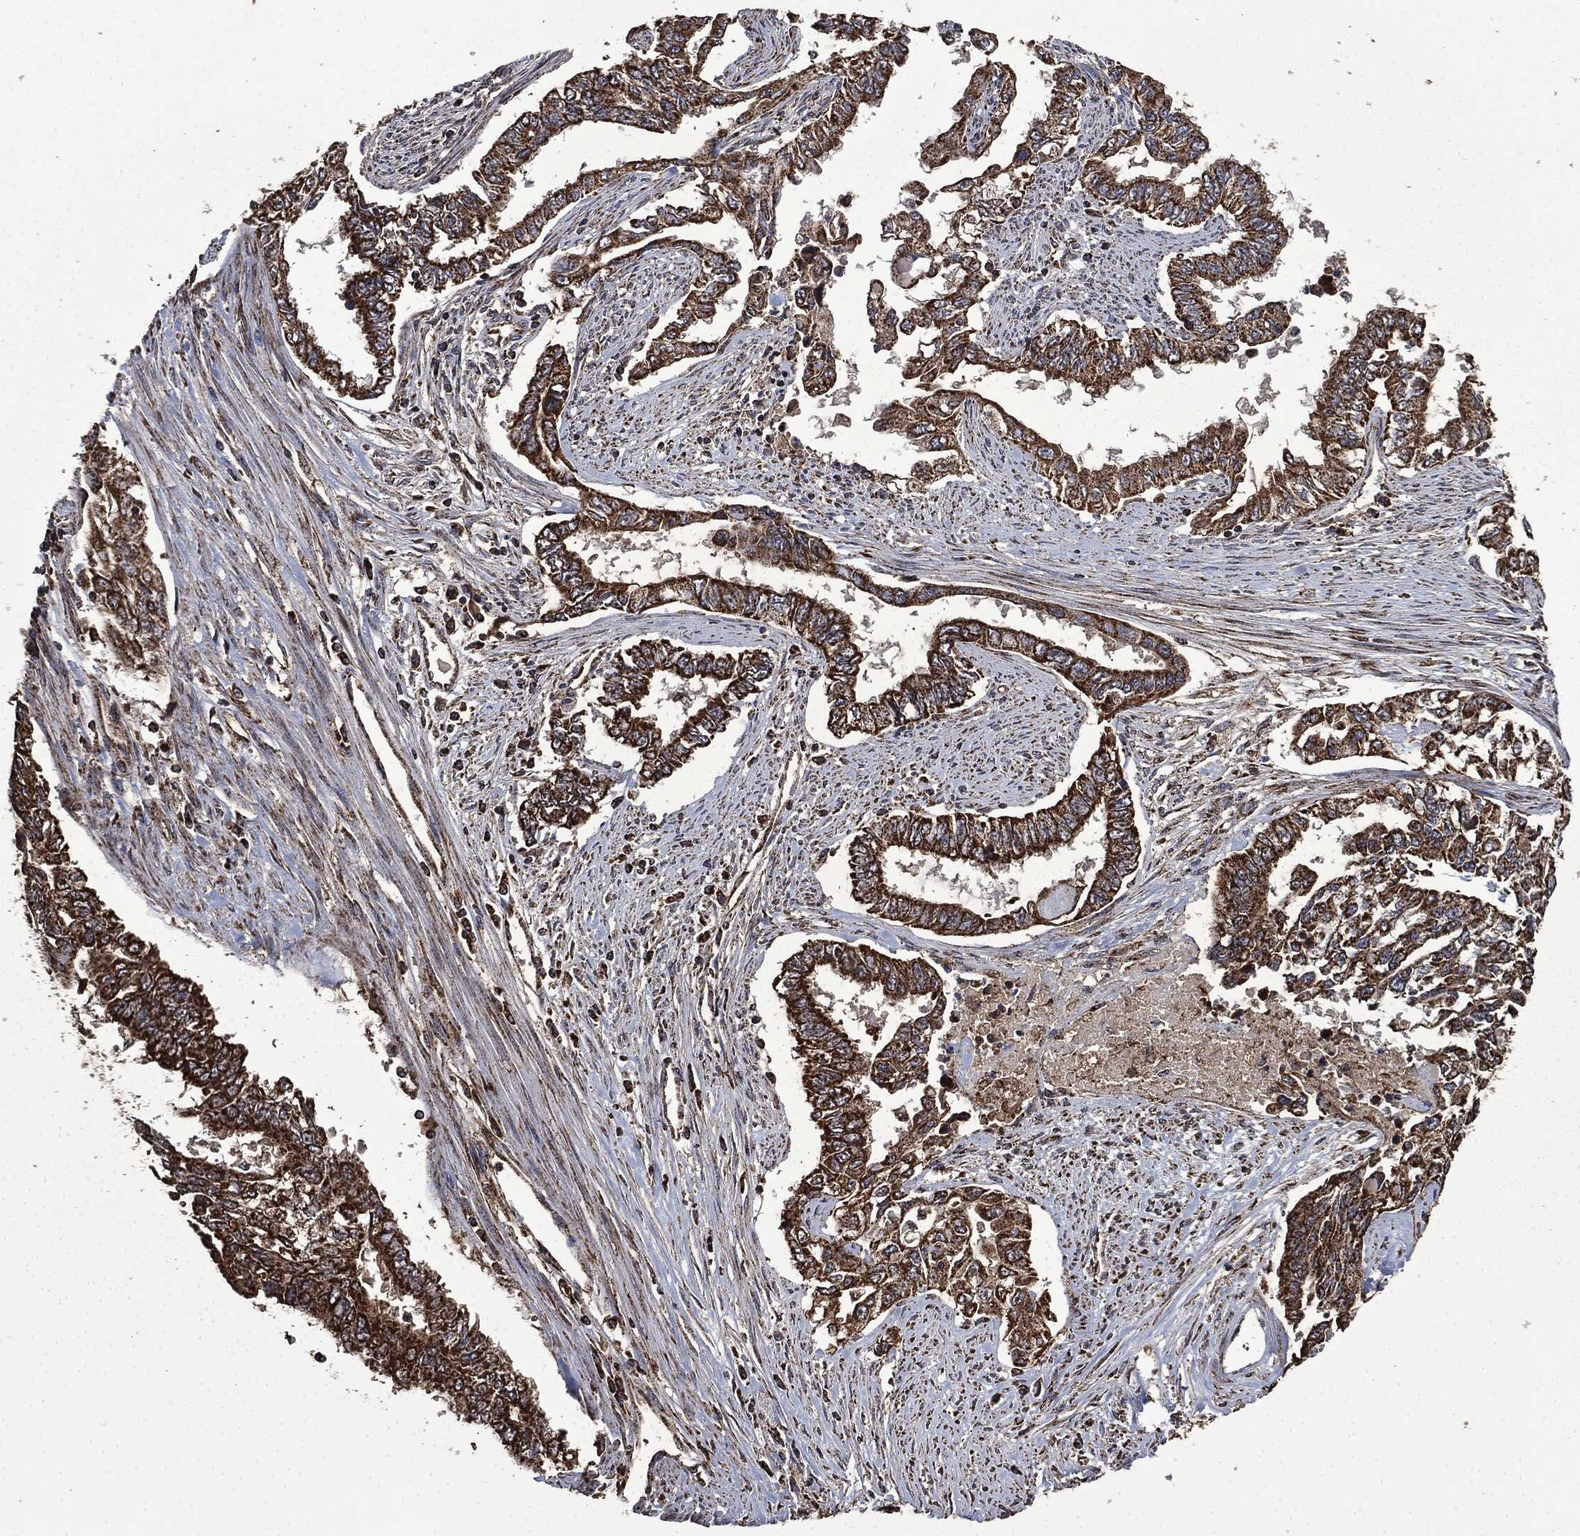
{"staining": {"intensity": "strong", "quantity": ">75%", "location": "cytoplasmic/membranous"}, "tissue": "endometrial cancer", "cell_type": "Tumor cells", "image_type": "cancer", "snomed": [{"axis": "morphology", "description": "Adenocarcinoma, NOS"}, {"axis": "topography", "description": "Uterus"}], "caption": "Protein staining of endometrial adenocarcinoma tissue exhibits strong cytoplasmic/membranous positivity in about >75% of tumor cells. Using DAB (3,3'-diaminobenzidine) (brown) and hematoxylin (blue) stains, captured at high magnification using brightfield microscopy.", "gene": "LIG3", "patient": {"sex": "female", "age": 59}}